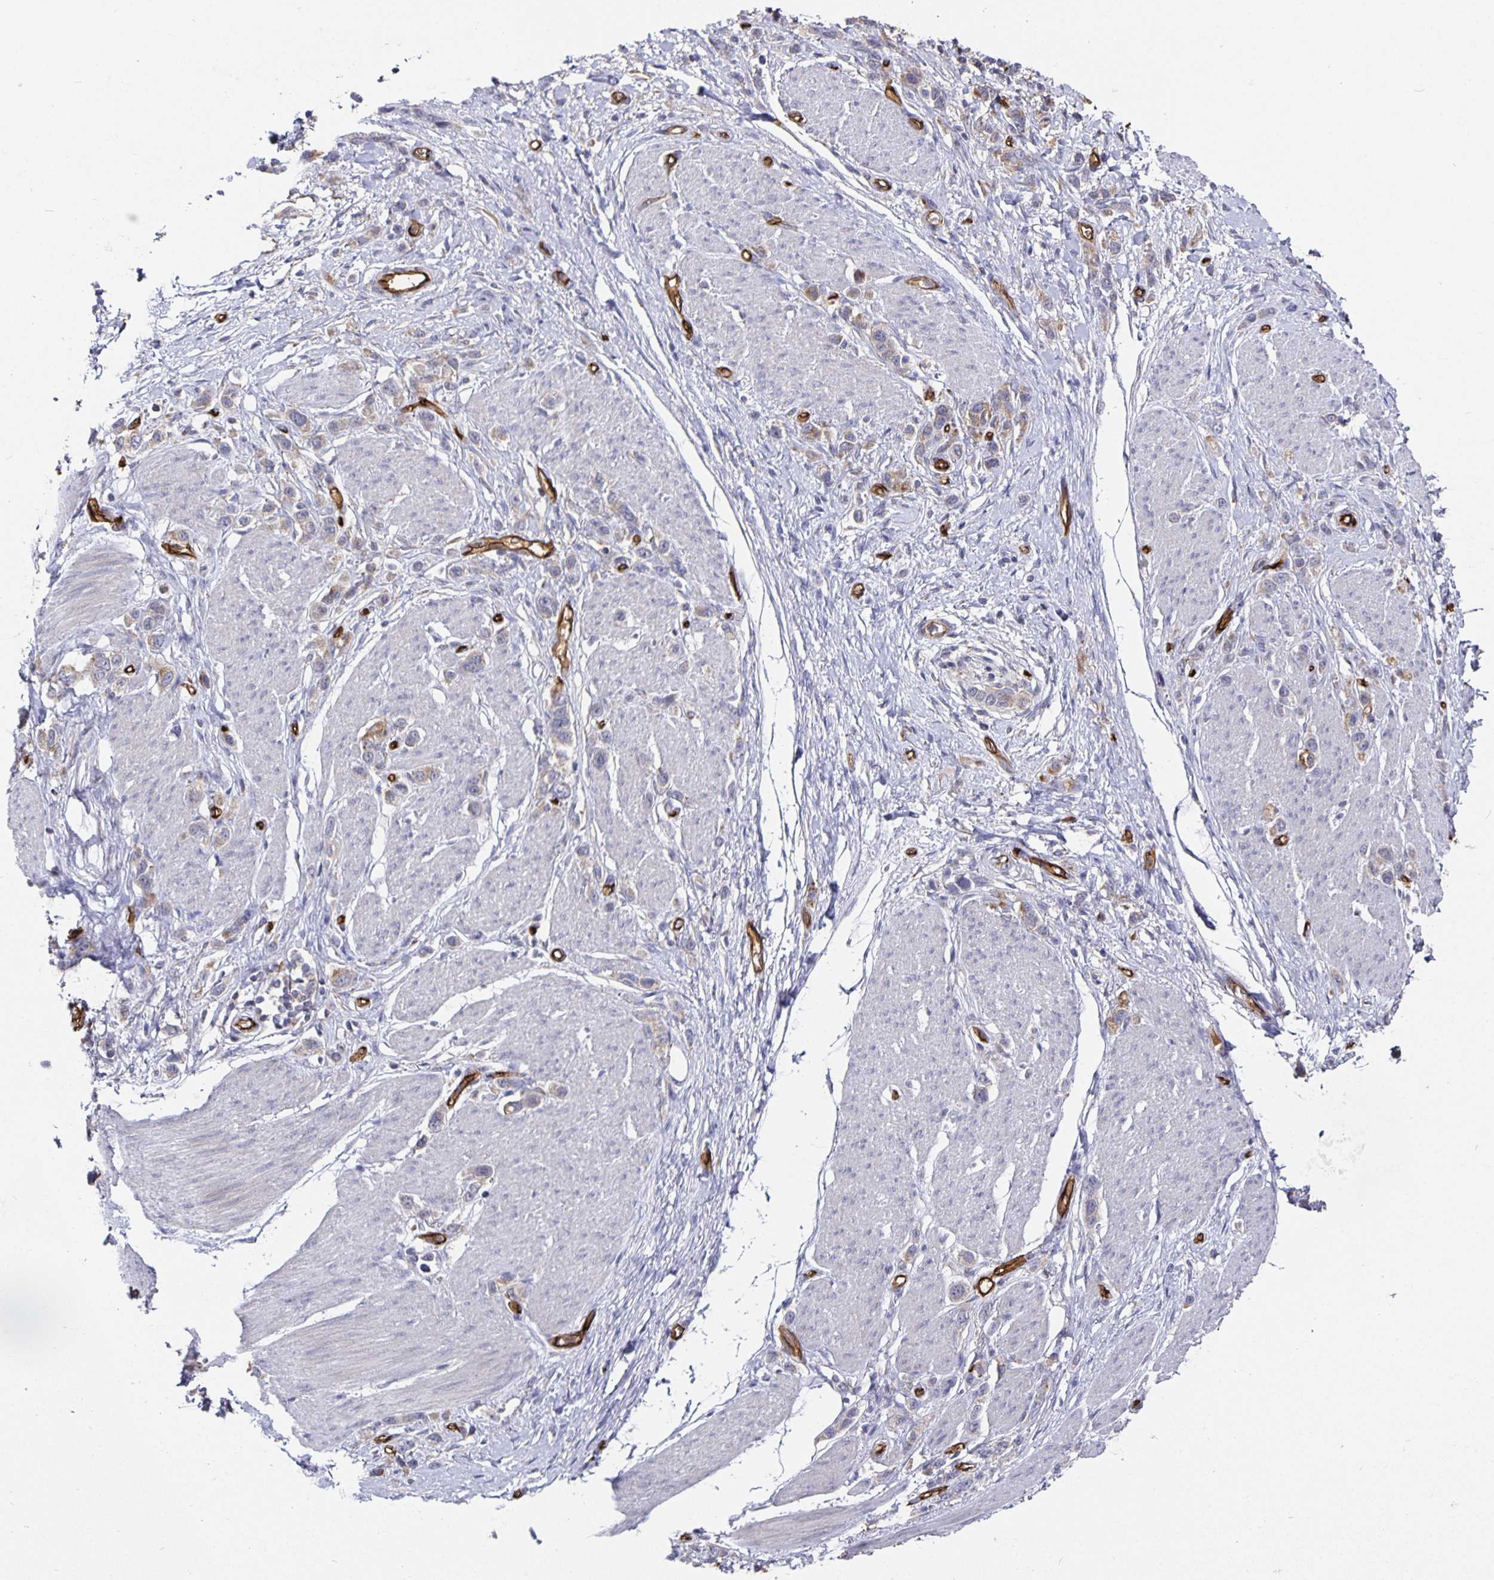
{"staining": {"intensity": "weak", "quantity": "<25%", "location": "cytoplasmic/membranous"}, "tissue": "stomach cancer", "cell_type": "Tumor cells", "image_type": "cancer", "snomed": [{"axis": "morphology", "description": "Adenocarcinoma, NOS"}, {"axis": "topography", "description": "Stomach"}], "caption": "Protein analysis of stomach cancer shows no significant positivity in tumor cells.", "gene": "PODXL", "patient": {"sex": "female", "age": 65}}